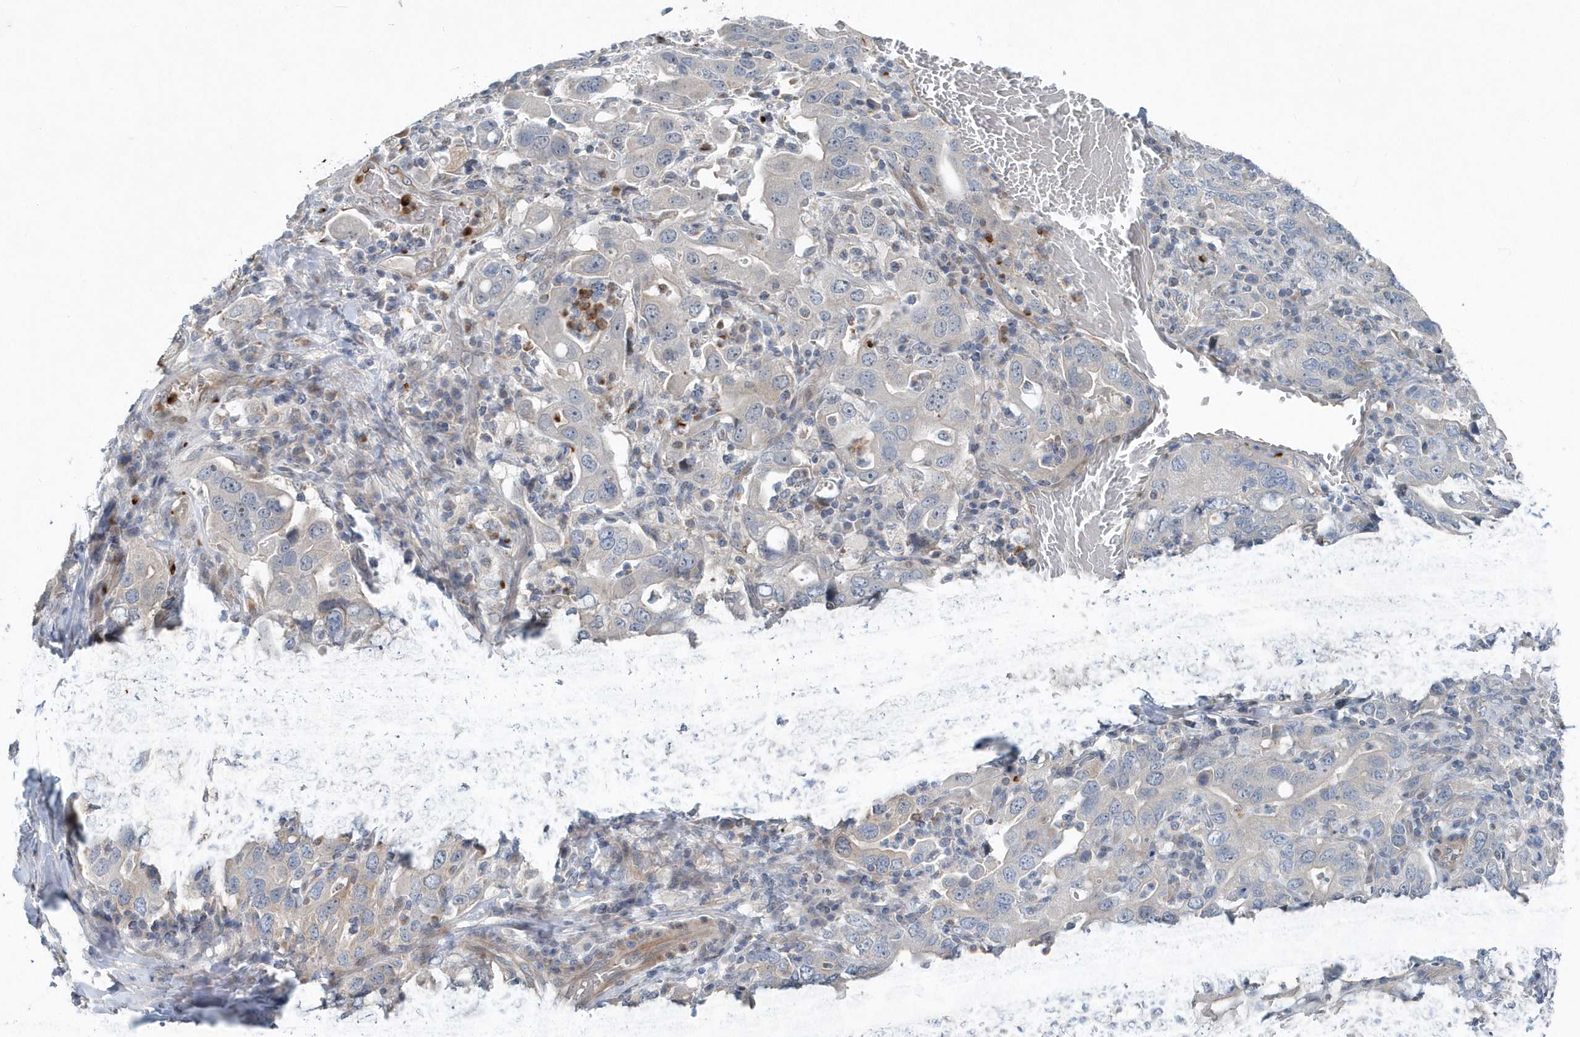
{"staining": {"intensity": "weak", "quantity": "<25%", "location": "cytoplasmic/membranous"}, "tissue": "stomach cancer", "cell_type": "Tumor cells", "image_type": "cancer", "snomed": [{"axis": "morphology", "description": "Adenocarcinoma, NOS"}, {"axis": "topography", "description": "Stomach, upper"}], "caption": "An IHC photomicrograph of stomach adenocarcinoma is shown. There is no staining in tumor cells of stomach adenocarcinoma.", "gene": "MCC", "patient": {"sex": "male", "age": 62}}